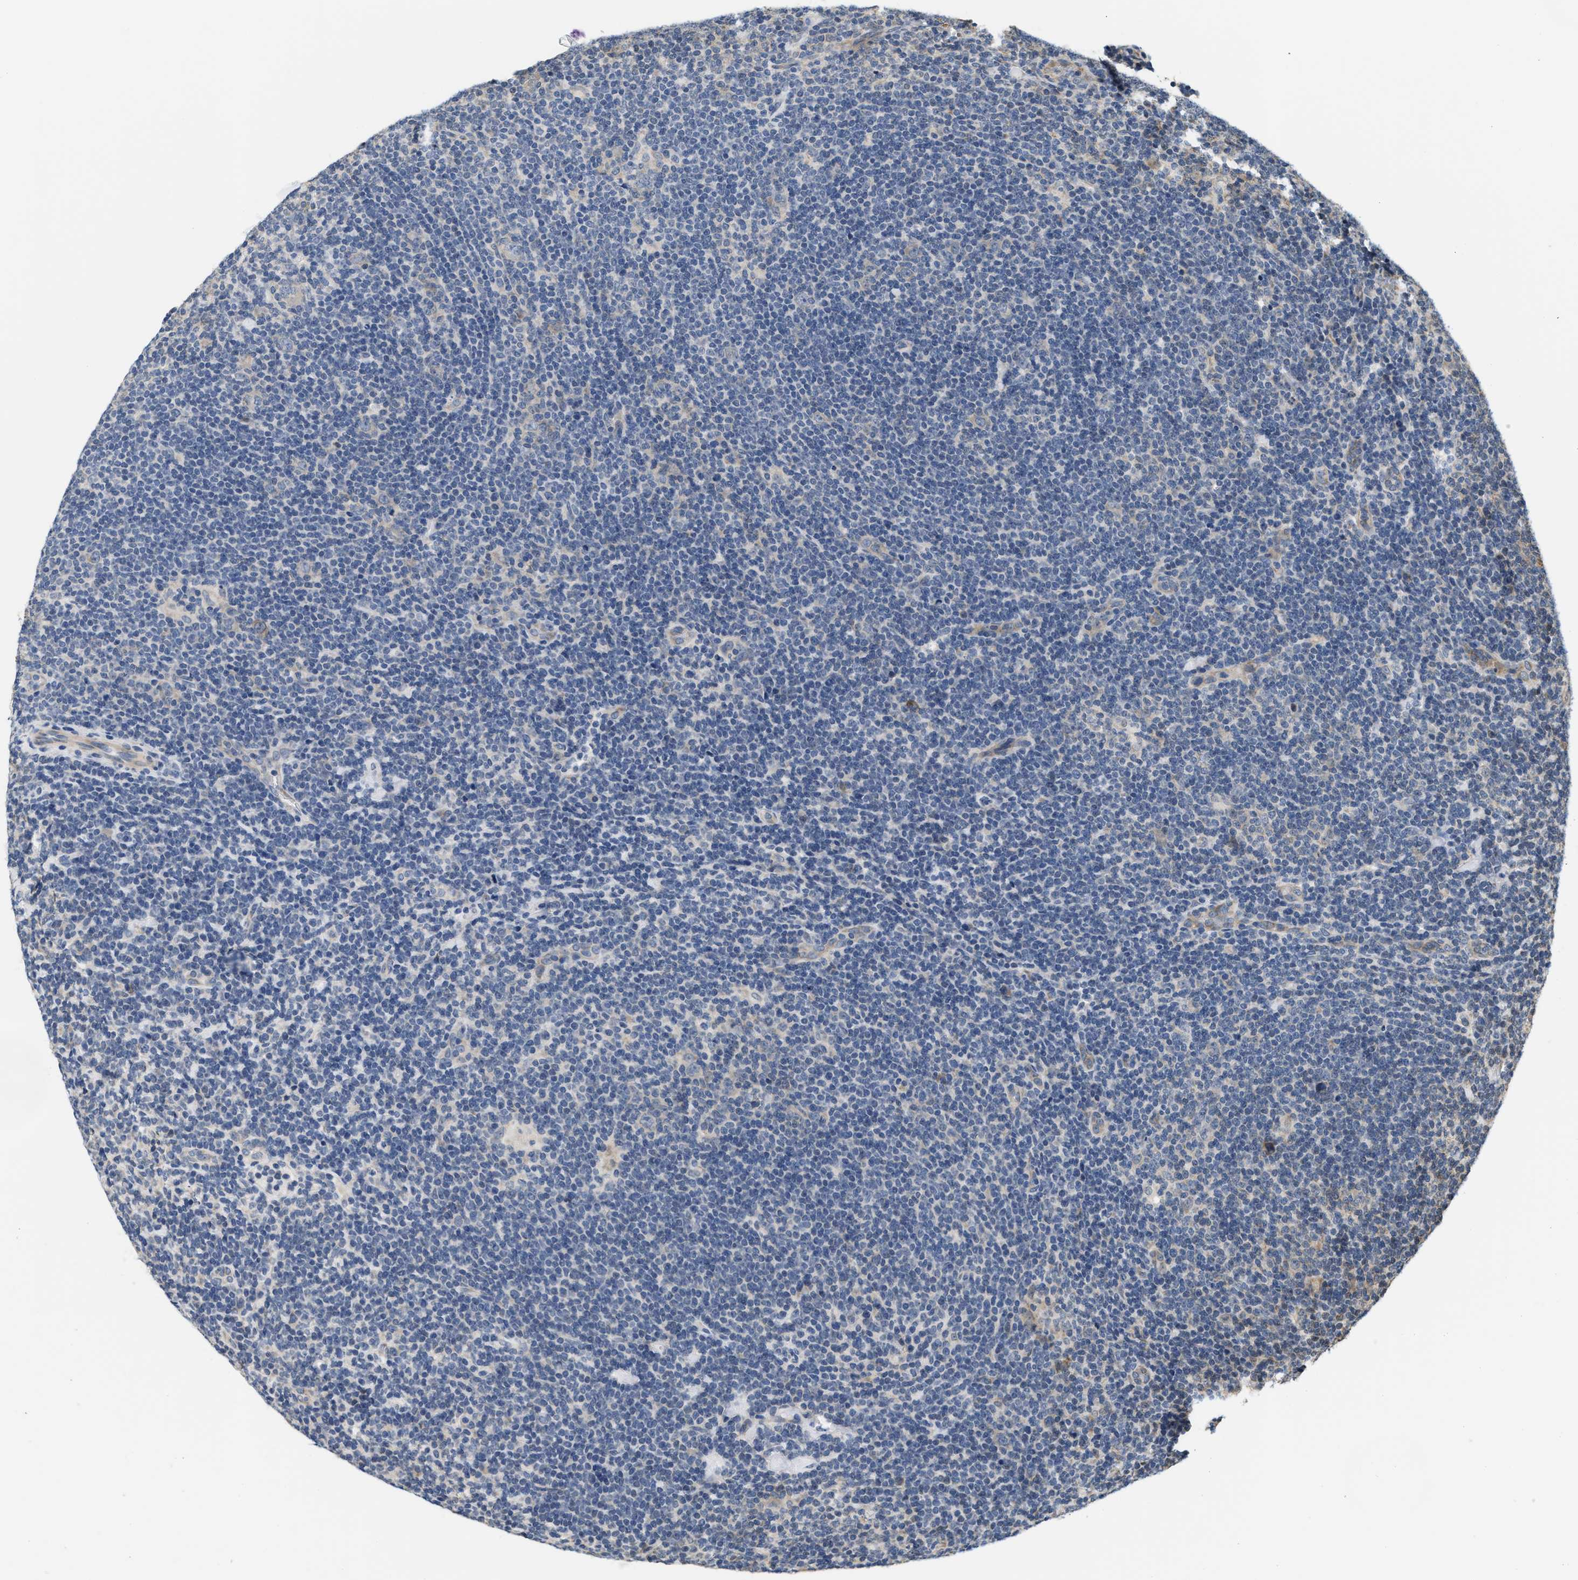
{"staining": {"intensity": "negative", "quantity": "none", "location": "none"}, "tissue": "lymphoma", "cell_type": "Tumor cells", "image_type": "cancer", "snomed": [{"axis": "morphology", "description": "Hodgkin's disease, NOS"}, {"axis": "topography", "description": "Lymph node"}], "caption": "A micrograph of lymphoma stained for a protein demonstrates no brown staining in tumor cells.", "gene": "GIGYF1", "patient": {"sex": "female", "age": 57}}